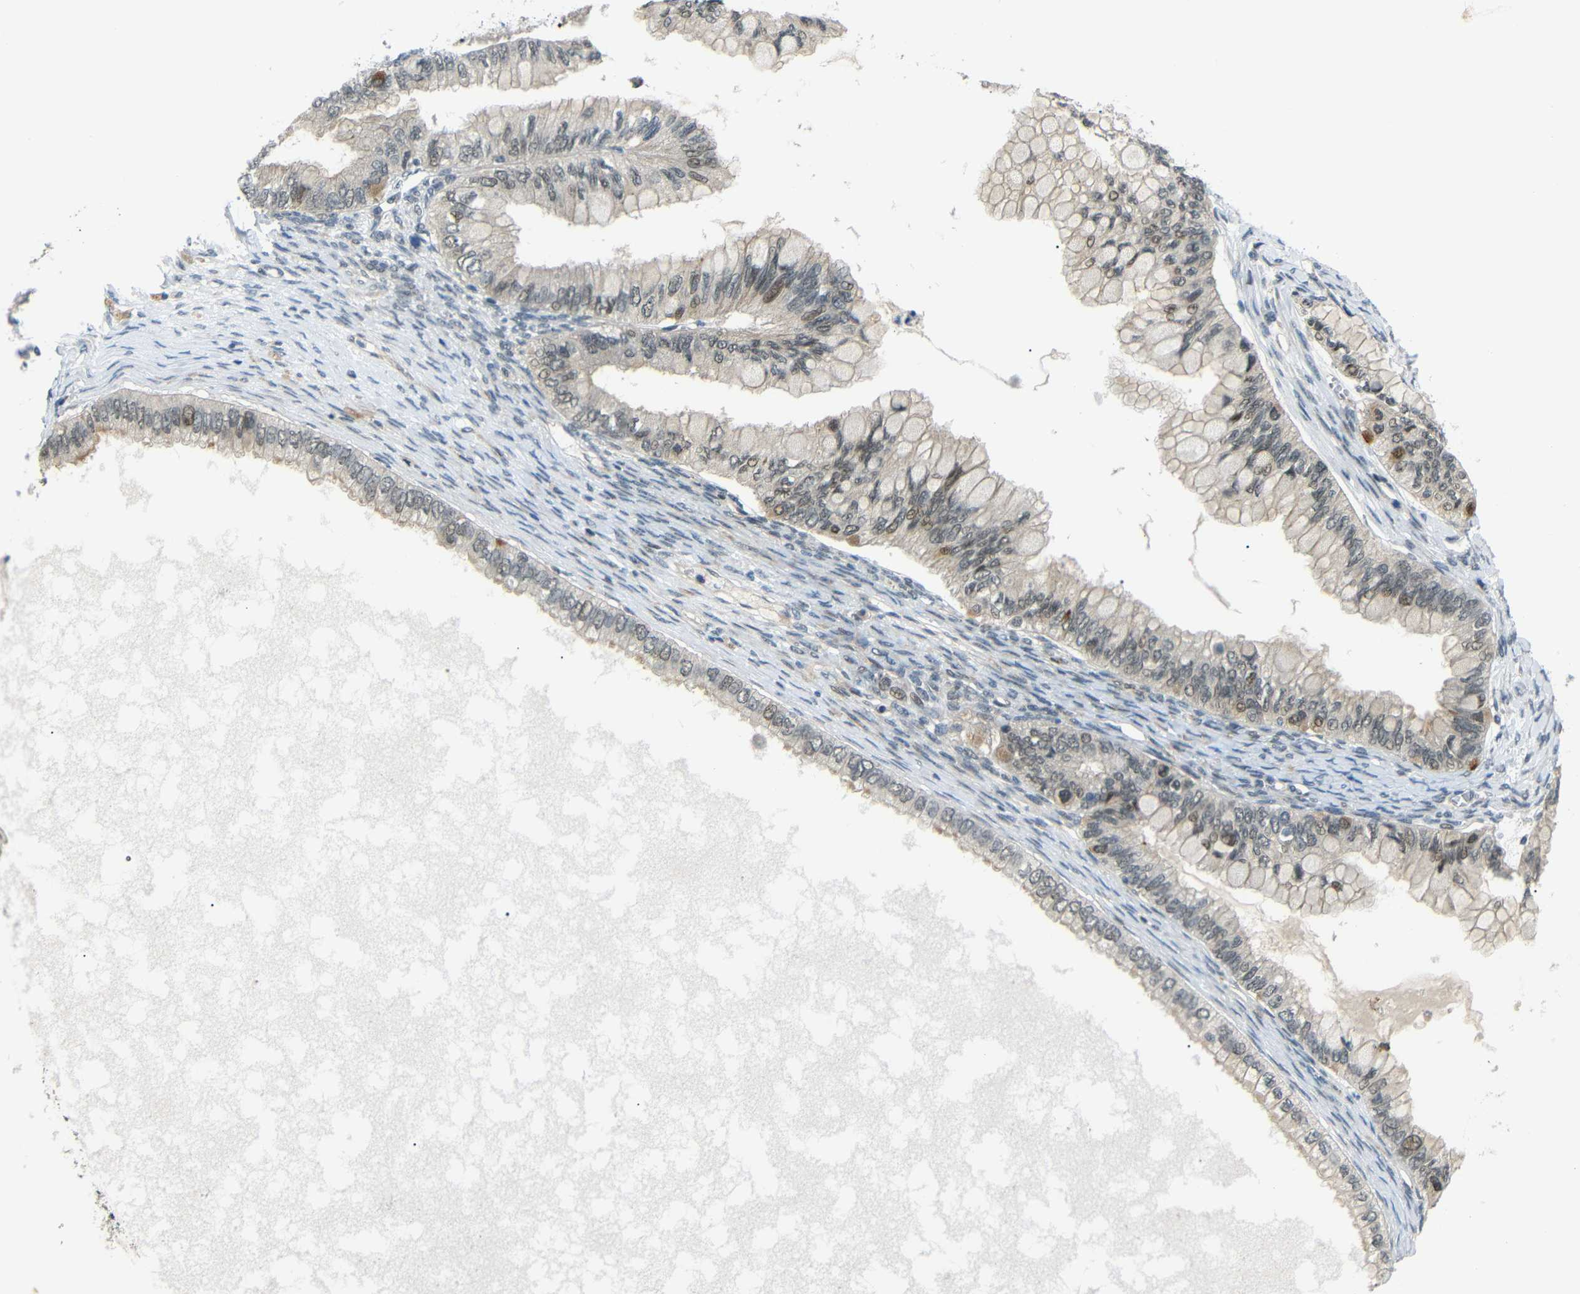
{"staining": {"intensity": "weak", "quantity": "<25%", "location": "cytoplasmic/membranous,nuclear"}, "tissue": "ovarian cancer", "cell_type": "Tumor cells", "image_type": "cancer", "snomed": [{"axis": "morphology", "description": "Cystadenocarcinoma, mucinous, NOS"}, {"axis": "topography", "description": "Ovary"}], "caption": "The image shows no staining of tumor cells in ovarian cancer (mucinous cystadenocarcinoma). Nuclei are stained in blue.", "gene": "SYDE1", "patient": {"sex": "female", "age": 80}}